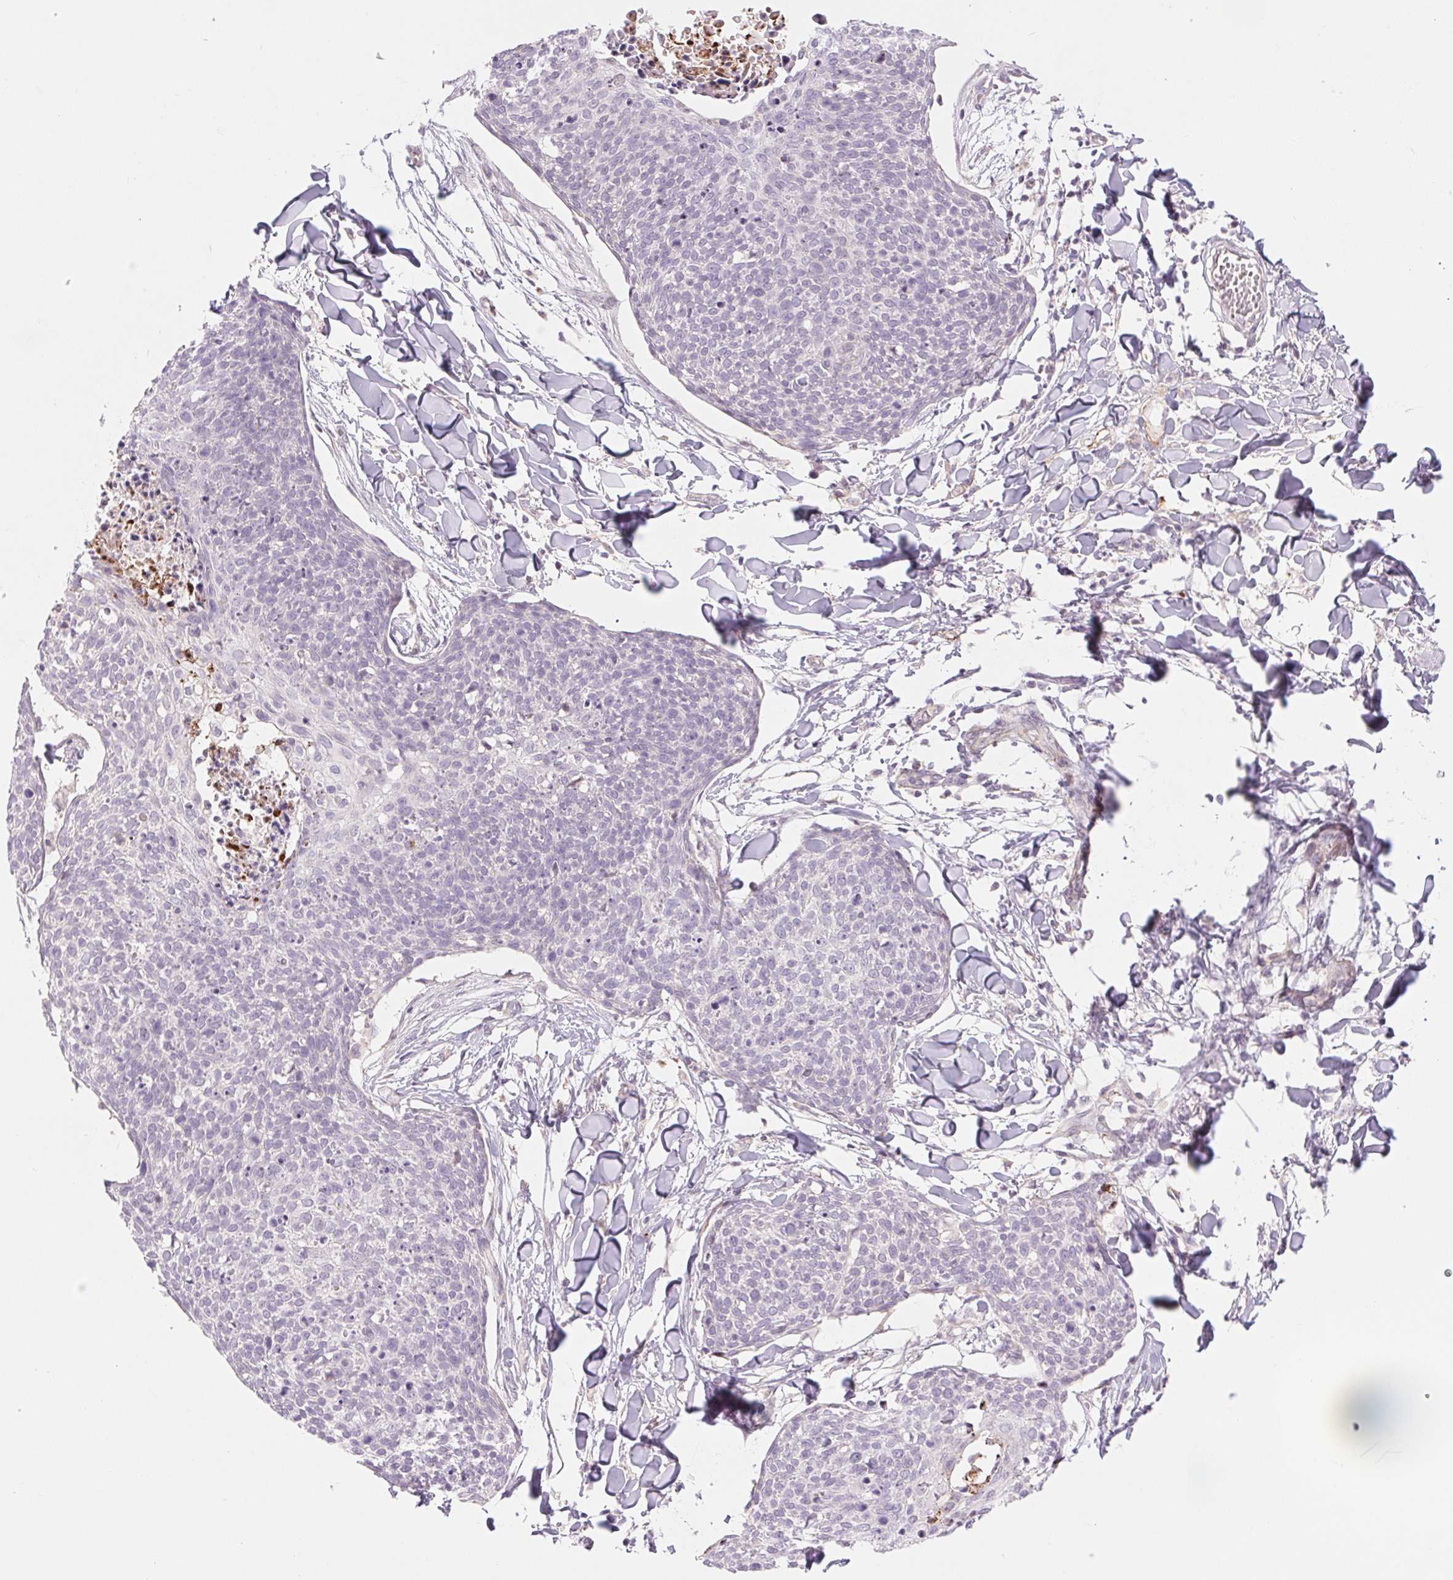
{"staining": {"intensity": "negative", "quantity": "none", "location": "none"}, "tissue": "skin cancer", "cell_type": "Tumor cells", "image_type": "cancer", "snomed": [{"axis": "morphology", "description": "Squamous cell carcinoma, NOS"}, {"axis": "topography", "description": "Skin"}, {"axis": "topography", "description": "Vulva"}], "caption": "Immunohistochemistry (IHC) histopathology image of neoplastic tissue: squamous cell carcinoma (skin) stained with DAB (3,3'-diaminobenzidine) exhibits no significant protein expression in tumor cells. (Brightfield microscopy of DAB immunohistochemistry at high magnification).", "gene": "MS4A13", "patient": {"sex": "female", "age": 75}}